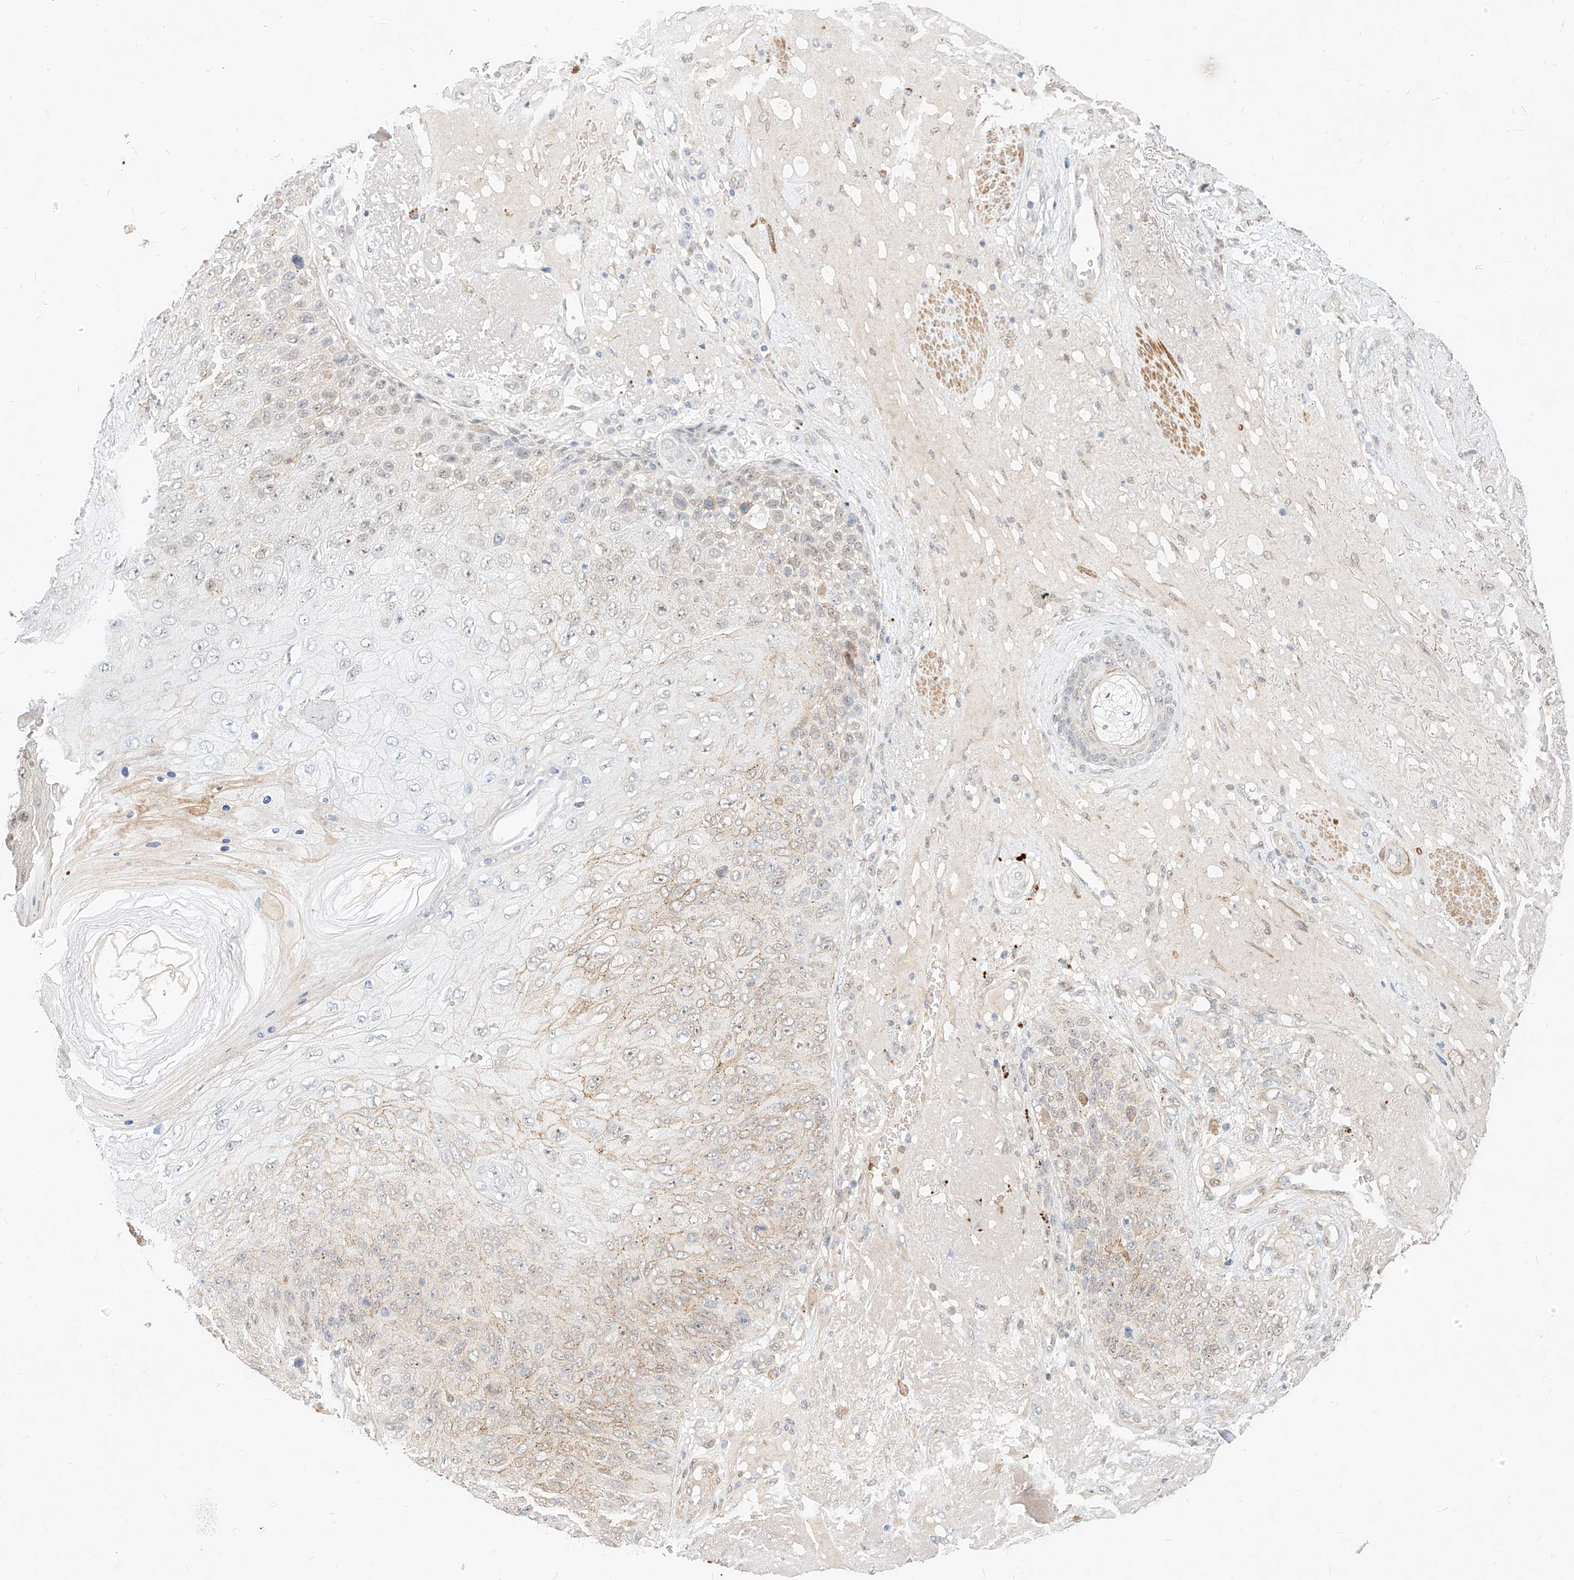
{"staining": {"intensity": "weak", "quantity": "25%-75%", "location": "cytoplasmic/membranous,nuclear"}, "tissue": "skin cancer", "cell_type": "Tumor cells", "image_type": "cancer", "snomed": [{"axis": "morphology", "description": "Squamous cell carcinoma, NOS"}, {"axis": "topography", "description": "Skin"}], "caption": "A photomicrograph of skin cancer (squamous cell carcinoma) stained for a protein reveals weak cytoplasmic/membranous and nuclear brown staining in tumor cells.", "gene": "CBX8", "patient": {"sex": "female", "age": 88}}